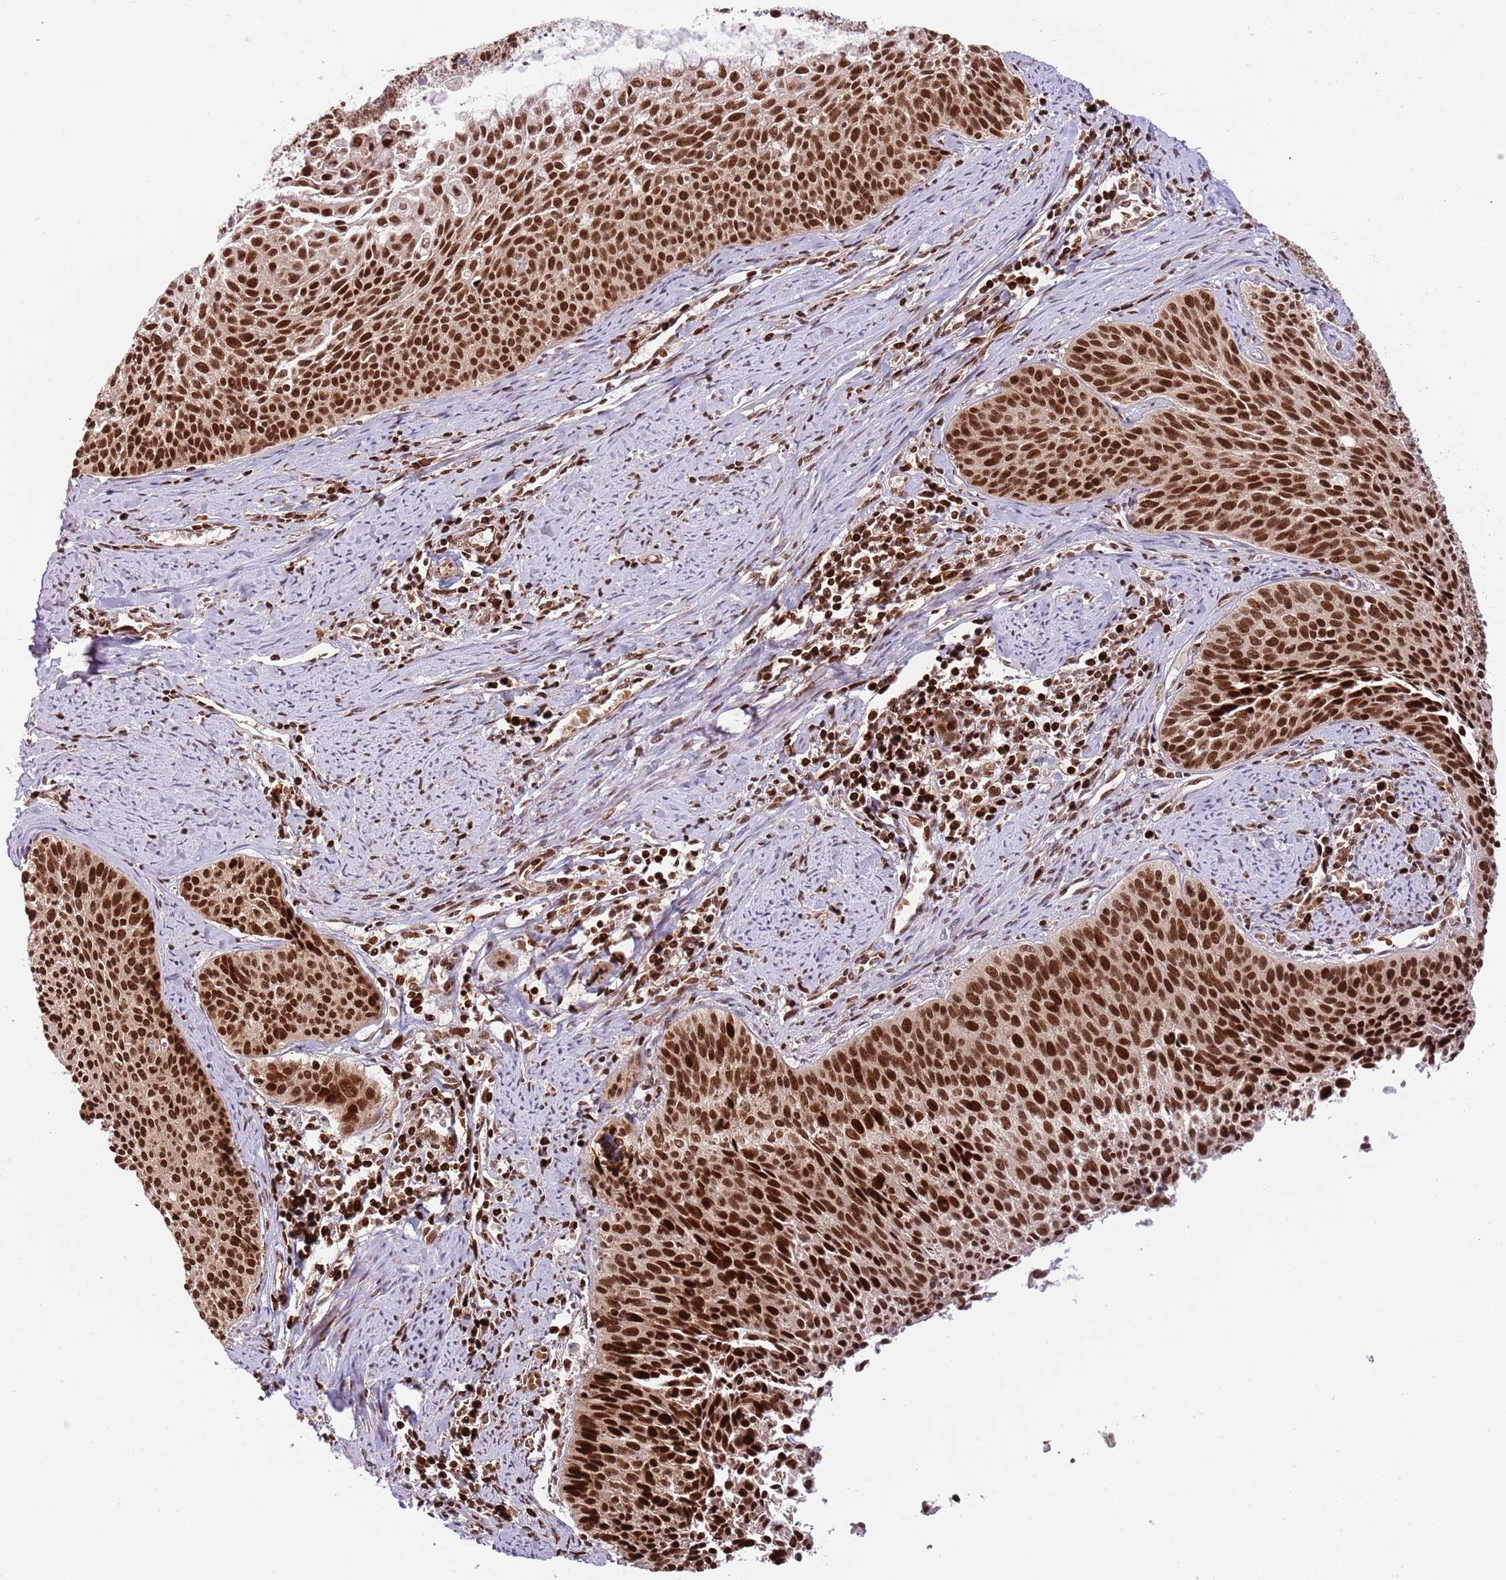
{"staining": {"intensity": "strong", "quantity": ">75%", "location": "nuclear"}, "tissue": "cervical cancer", "cell_type": "Tumor cells", "image_type": "cancer", "snomed": [{"axis": "morphology", "description": "Squamous cell carcinoma, NOS"}, {"axis": "topography", "description": "Cervix"}], "caption": "A brown stain labels strong nuclear positivity of a protein in cervical squamous cell carcinoma tumor cells.", "gene": "RIF1", "patient": {"sex": "female", "age": 55}}